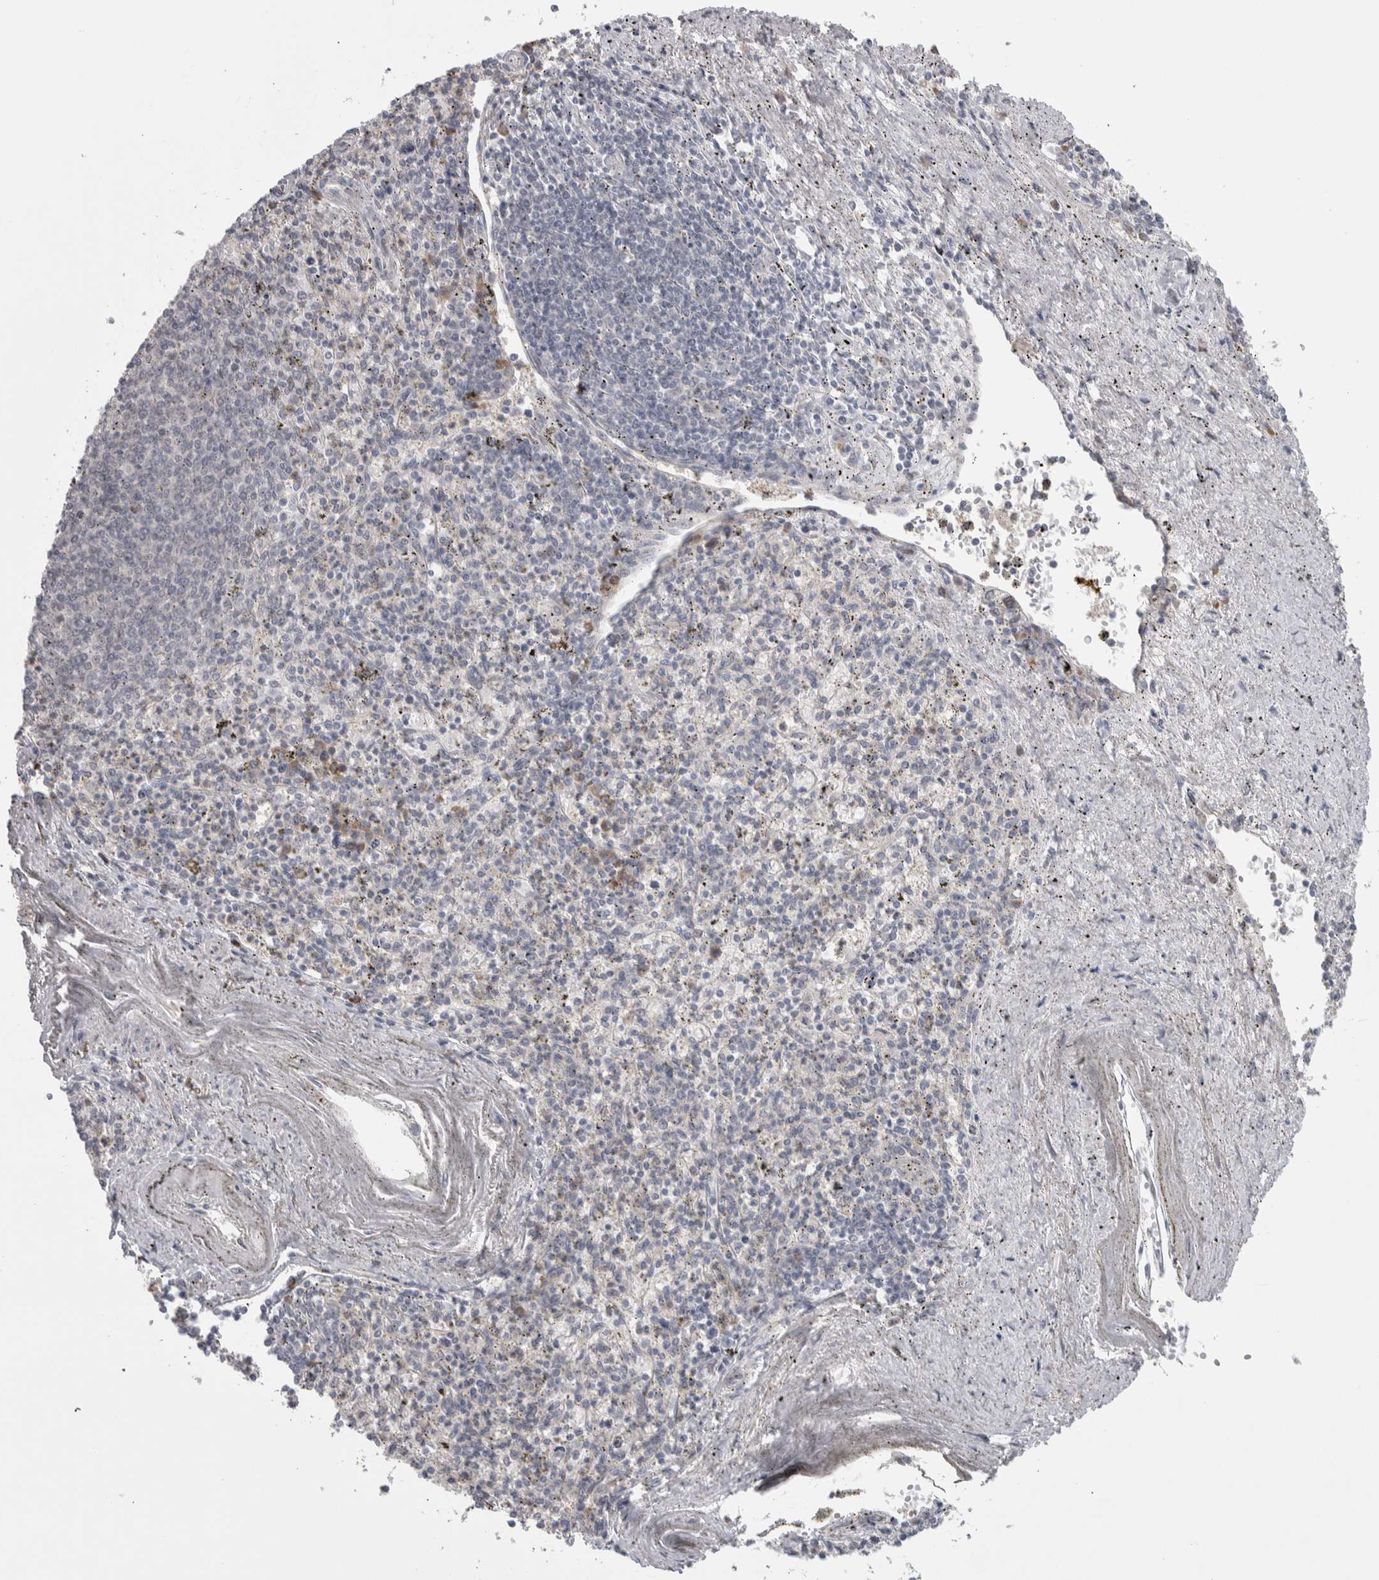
{"staining": {"intensity": "negative", "quantity": "none", "location": "none"}, "tissue": "spleen", "cell_type": "Cells in red pulp", "image_type": "normal", "snomed": [{"axis": "morphology", "description": "Normal tissue, NOS"}, {"axis": "topography", "description": "Spleen"}], "caption": "An immunohistochemistry micrograph of normal spleen is shown. There is no staining in cells in red pulp of spleen.", "gene": "CUL2", "patient": {"sex": "male", "age": 72}}